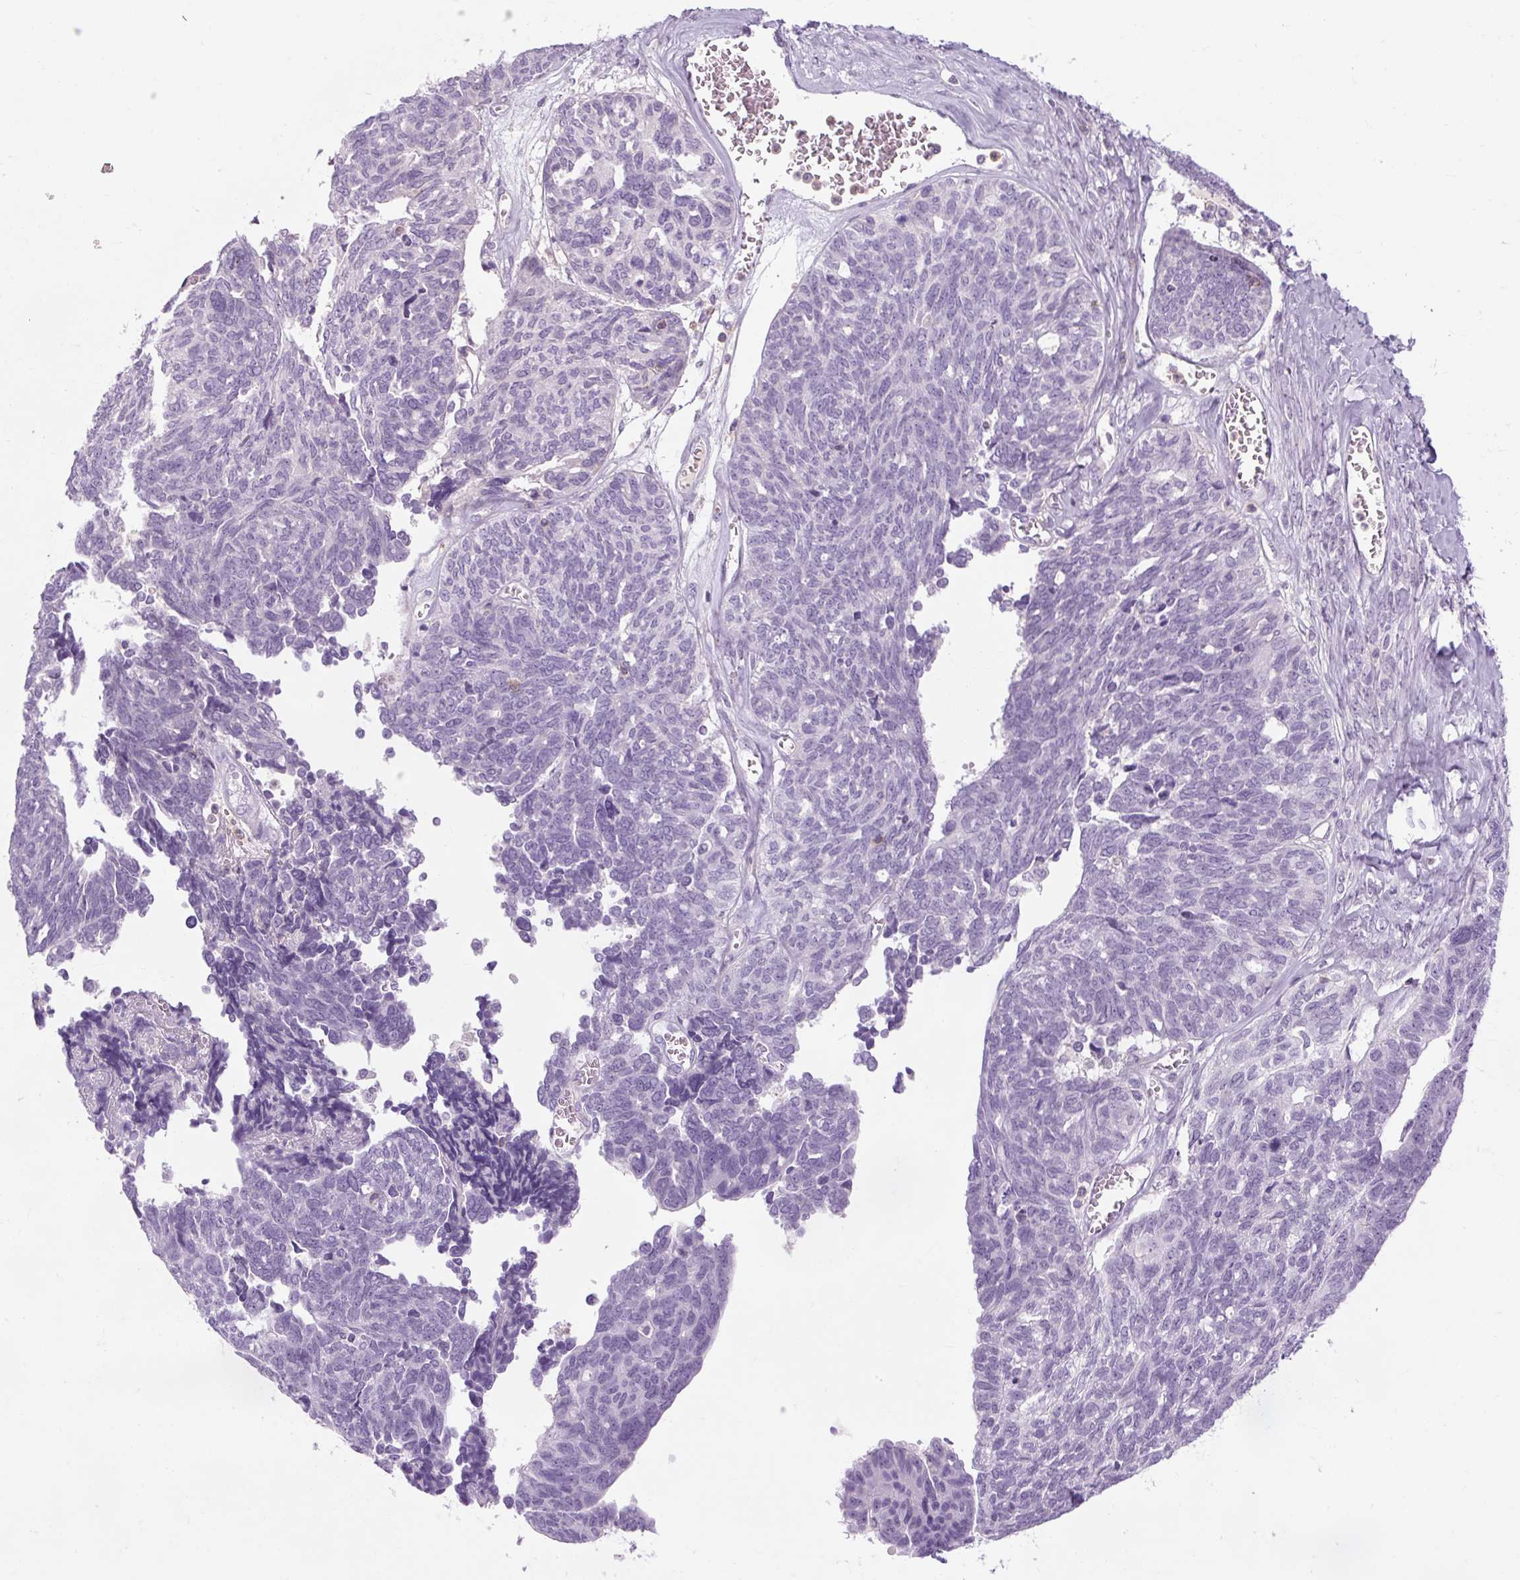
{"staining": {"intensity": "negative", "quantity": "none", "location": "none"}, "tissue": "ovarian cancer", "cell_type": "Tumor cells", "image_type": "cancer", "snomed": [{"axis": "morphology", "description": "Cystadenocarcinoma, serous, NOS"}, {"axis": "topography", "description": "Ovary"}], "caption": "IHC of ovarian serous cystadenocarcinoma displays no staining in tumor cells. The staining was performed using DAB (3,3'-diaminobenzidine) to visualize the protein expression in brown, while the nuclei were stained in blue with hematoxylin (Magnification: 20x).", "gene": "TIGD2", "patient": {"sex": "female", "age": 79}}